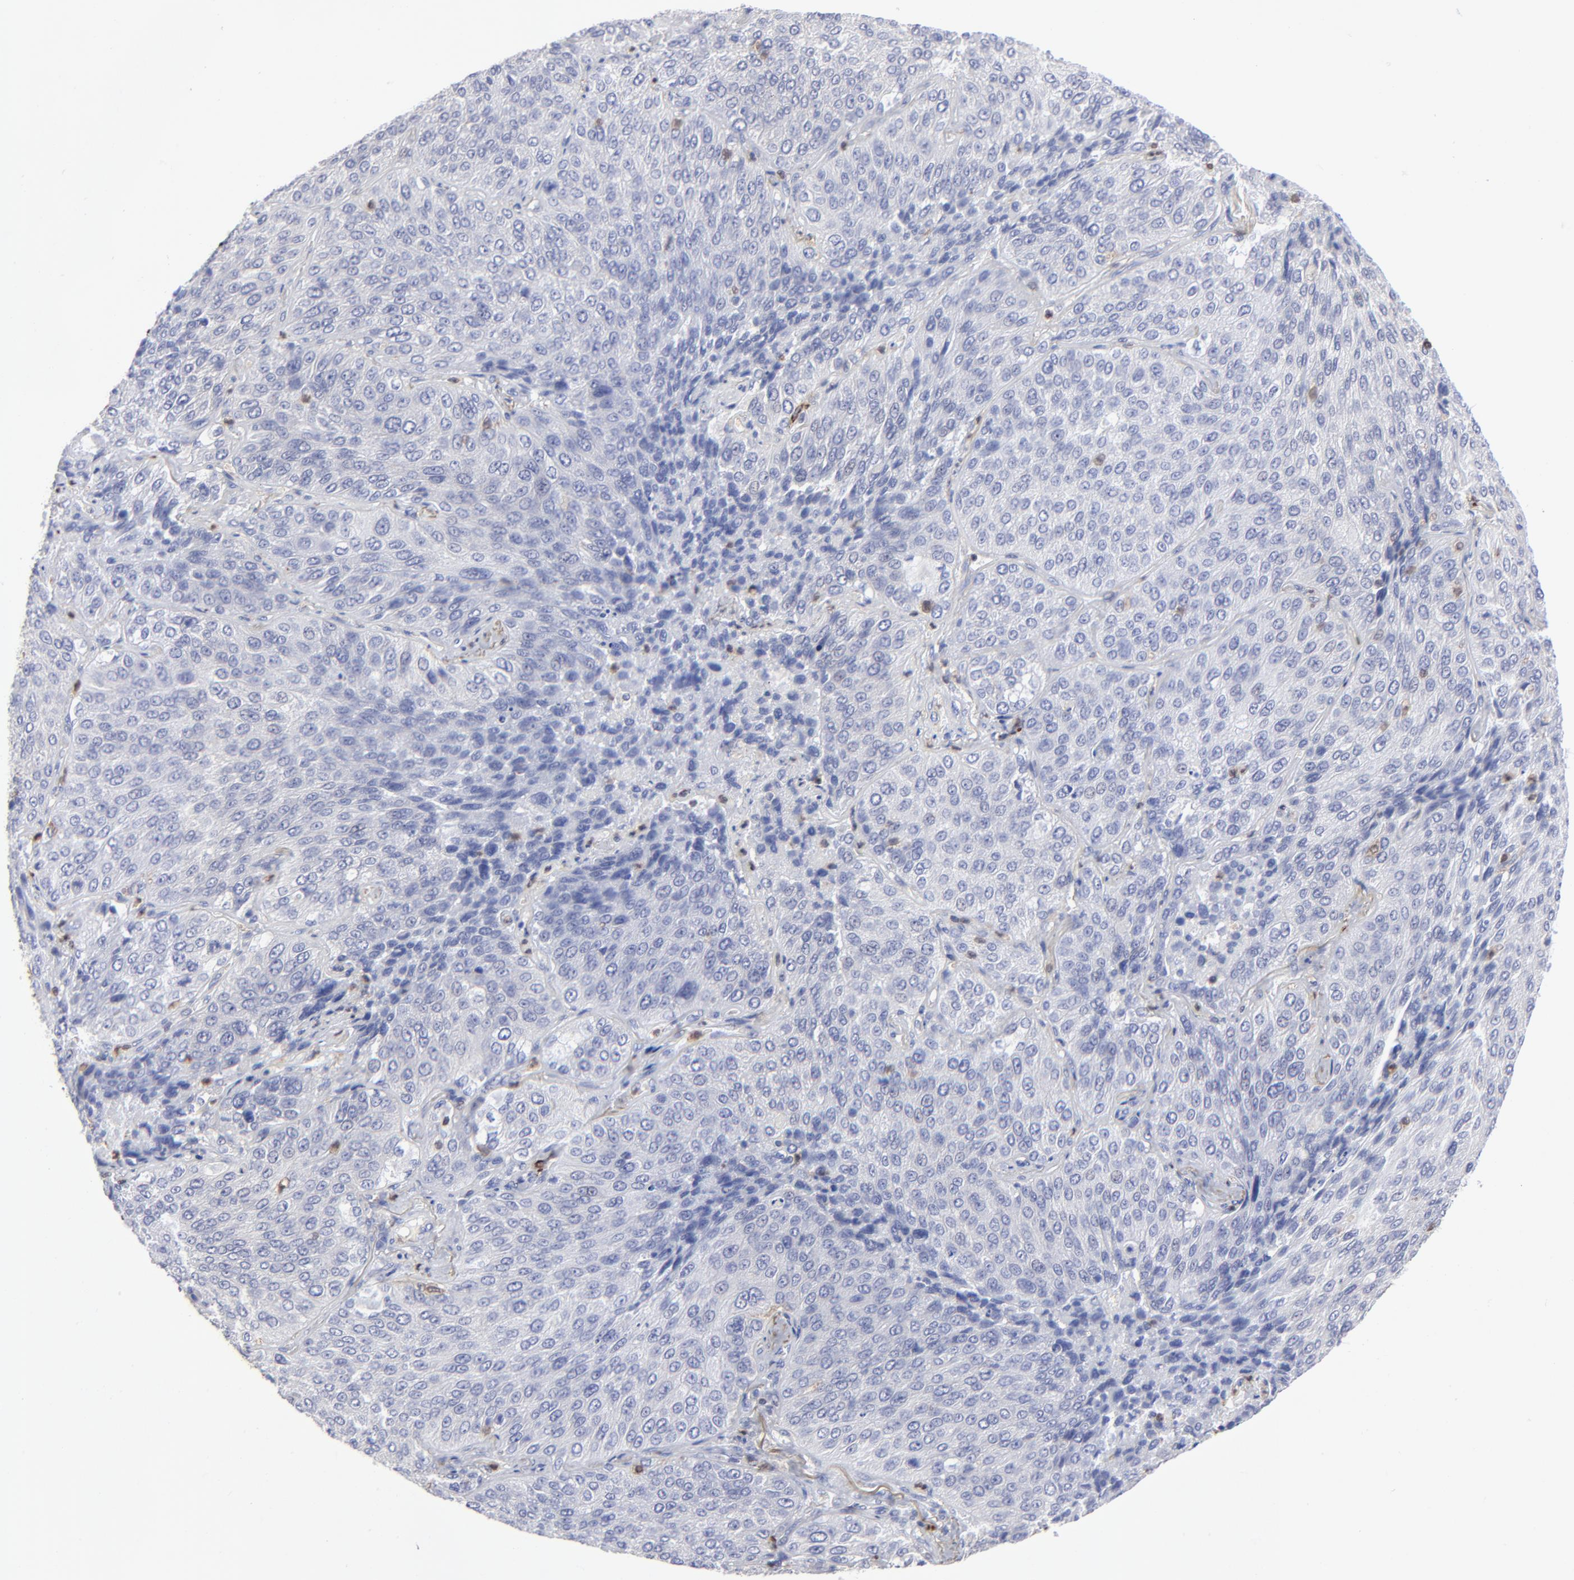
{"staining": {"intensity": "negative", "quantity": "none", "location": "none"}, "tissue": "lung cancer", "cell_type": "Tumor cells", "image_type": "cancer", "snomed": [{"axis": "morphology", "description": "Squamous cell carcinoma, NOS"}, {"axis": "topography", "description": "Lung"}], "caption": "Immunohistochemistry (IHC) histopathology image of neoplastic tissue: lung cancer (squamous cell carcinoma) stained with DAB (3,3'-diaminobenzidine) exhibits no significant protein expression in tumor cells.", "gene": "TBXT", "patient": {"sex": "male", "age": 54}}